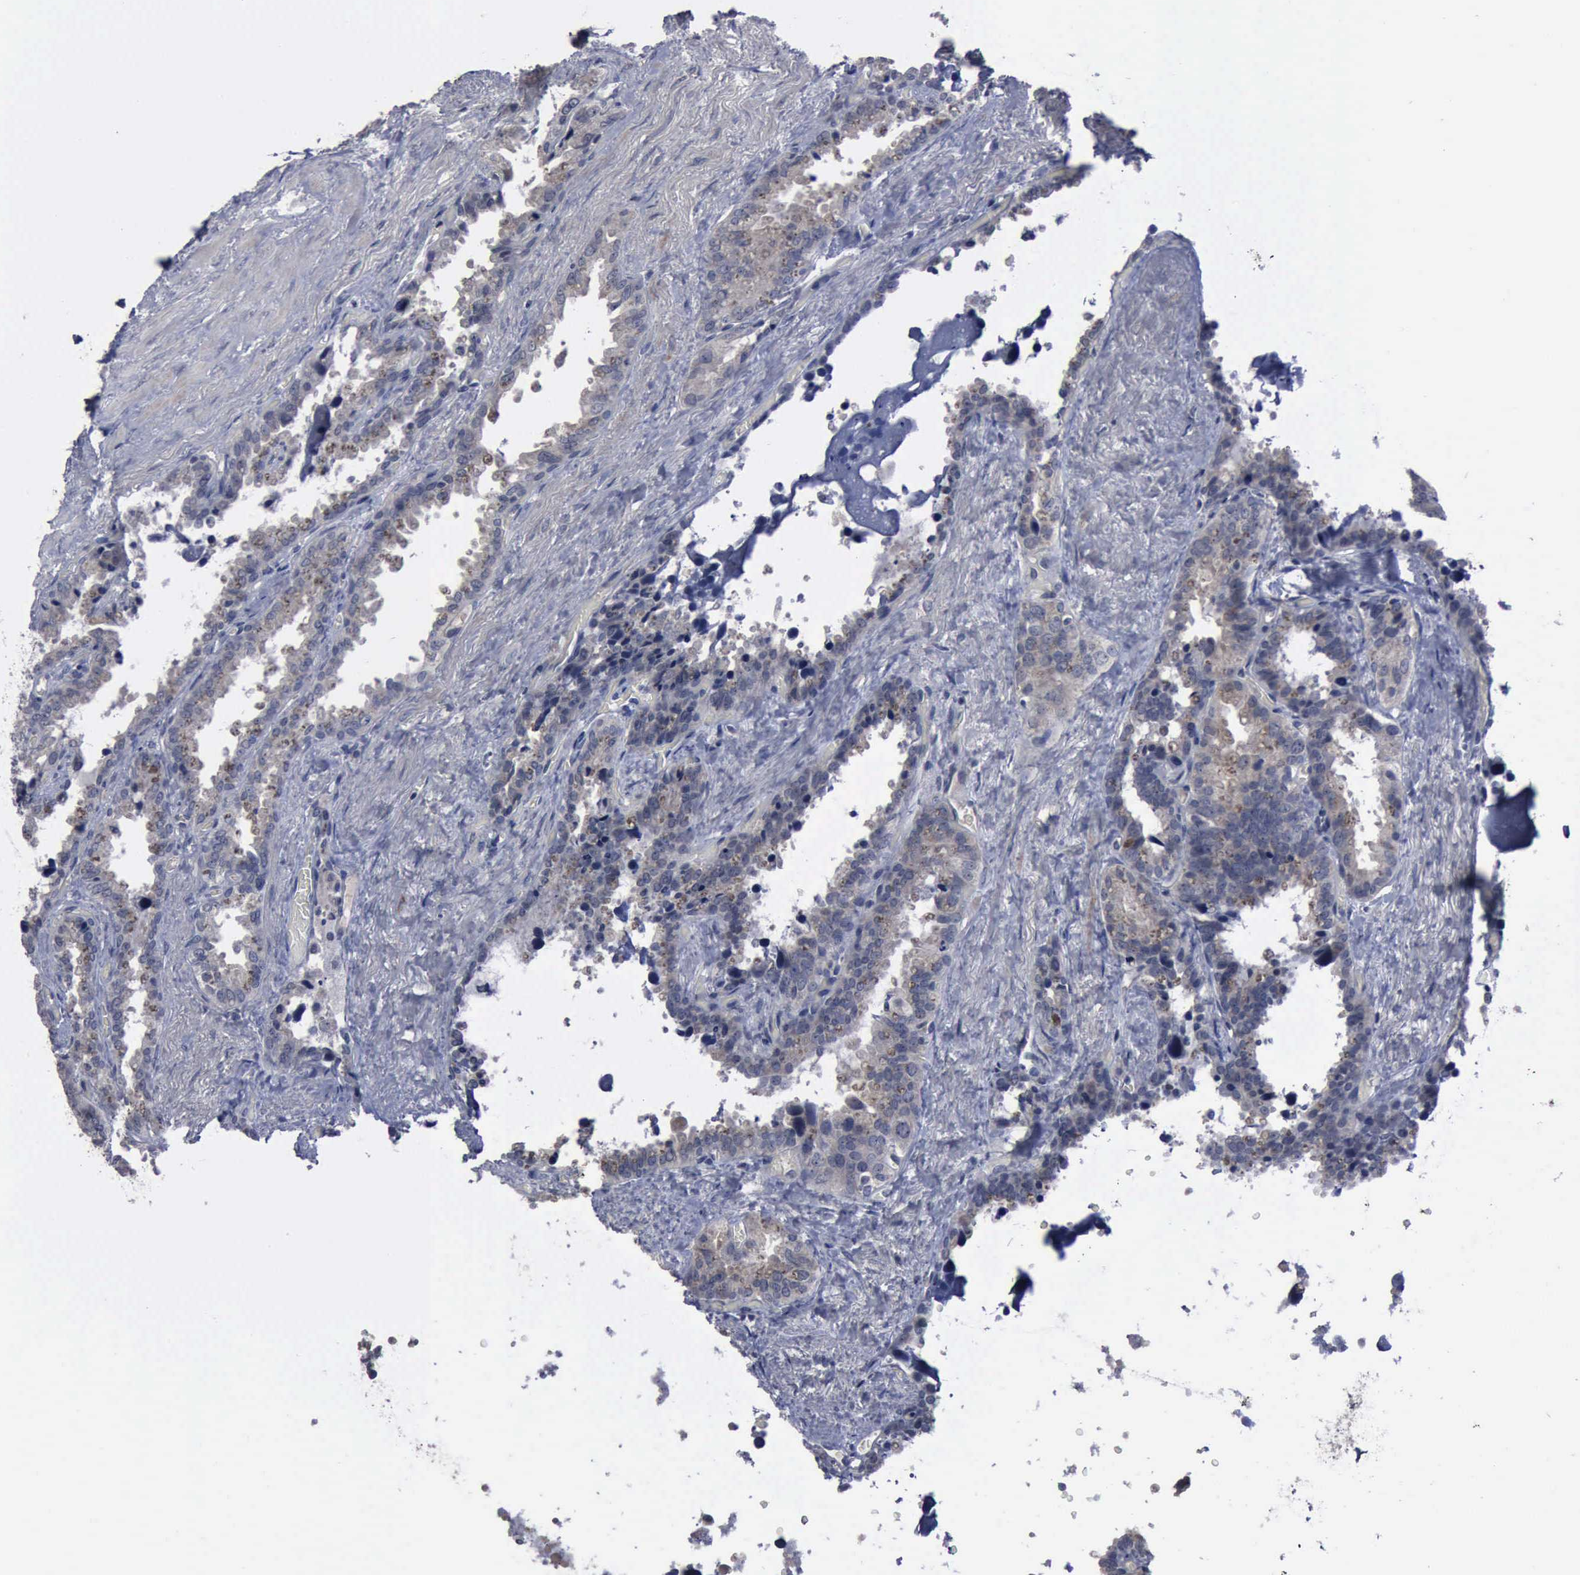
{"staining": {"intensity": "weak", "quantity": "25%-75%", "location": "cytoplasmic/membranous"}, "tissue": "seminal vesicle", "cell_type": "Glandular cells", "image_type": "normal", "snomed": [{"axis": "morphology", "description": "Normal tissue, NOS"}, {"axis": "topography", "description": "Prostate"}, {"axis": "topography", "description": "Seminal veicle"}], "caption": "An immunohistochemistry histopathology image of benign tissue is shown. Protein staining in brown highlights weak cytoplasmic/membranous positivity in seminal vesicle within glandular cells. The staining was performed using DAB (3,3'-diaminobenzidine), with brown indicating positive protein expression. Nuclei are stained blue with hematoxylin.", "gene": "MYO18B", "patient": {"sex": "male", "age": 63}}